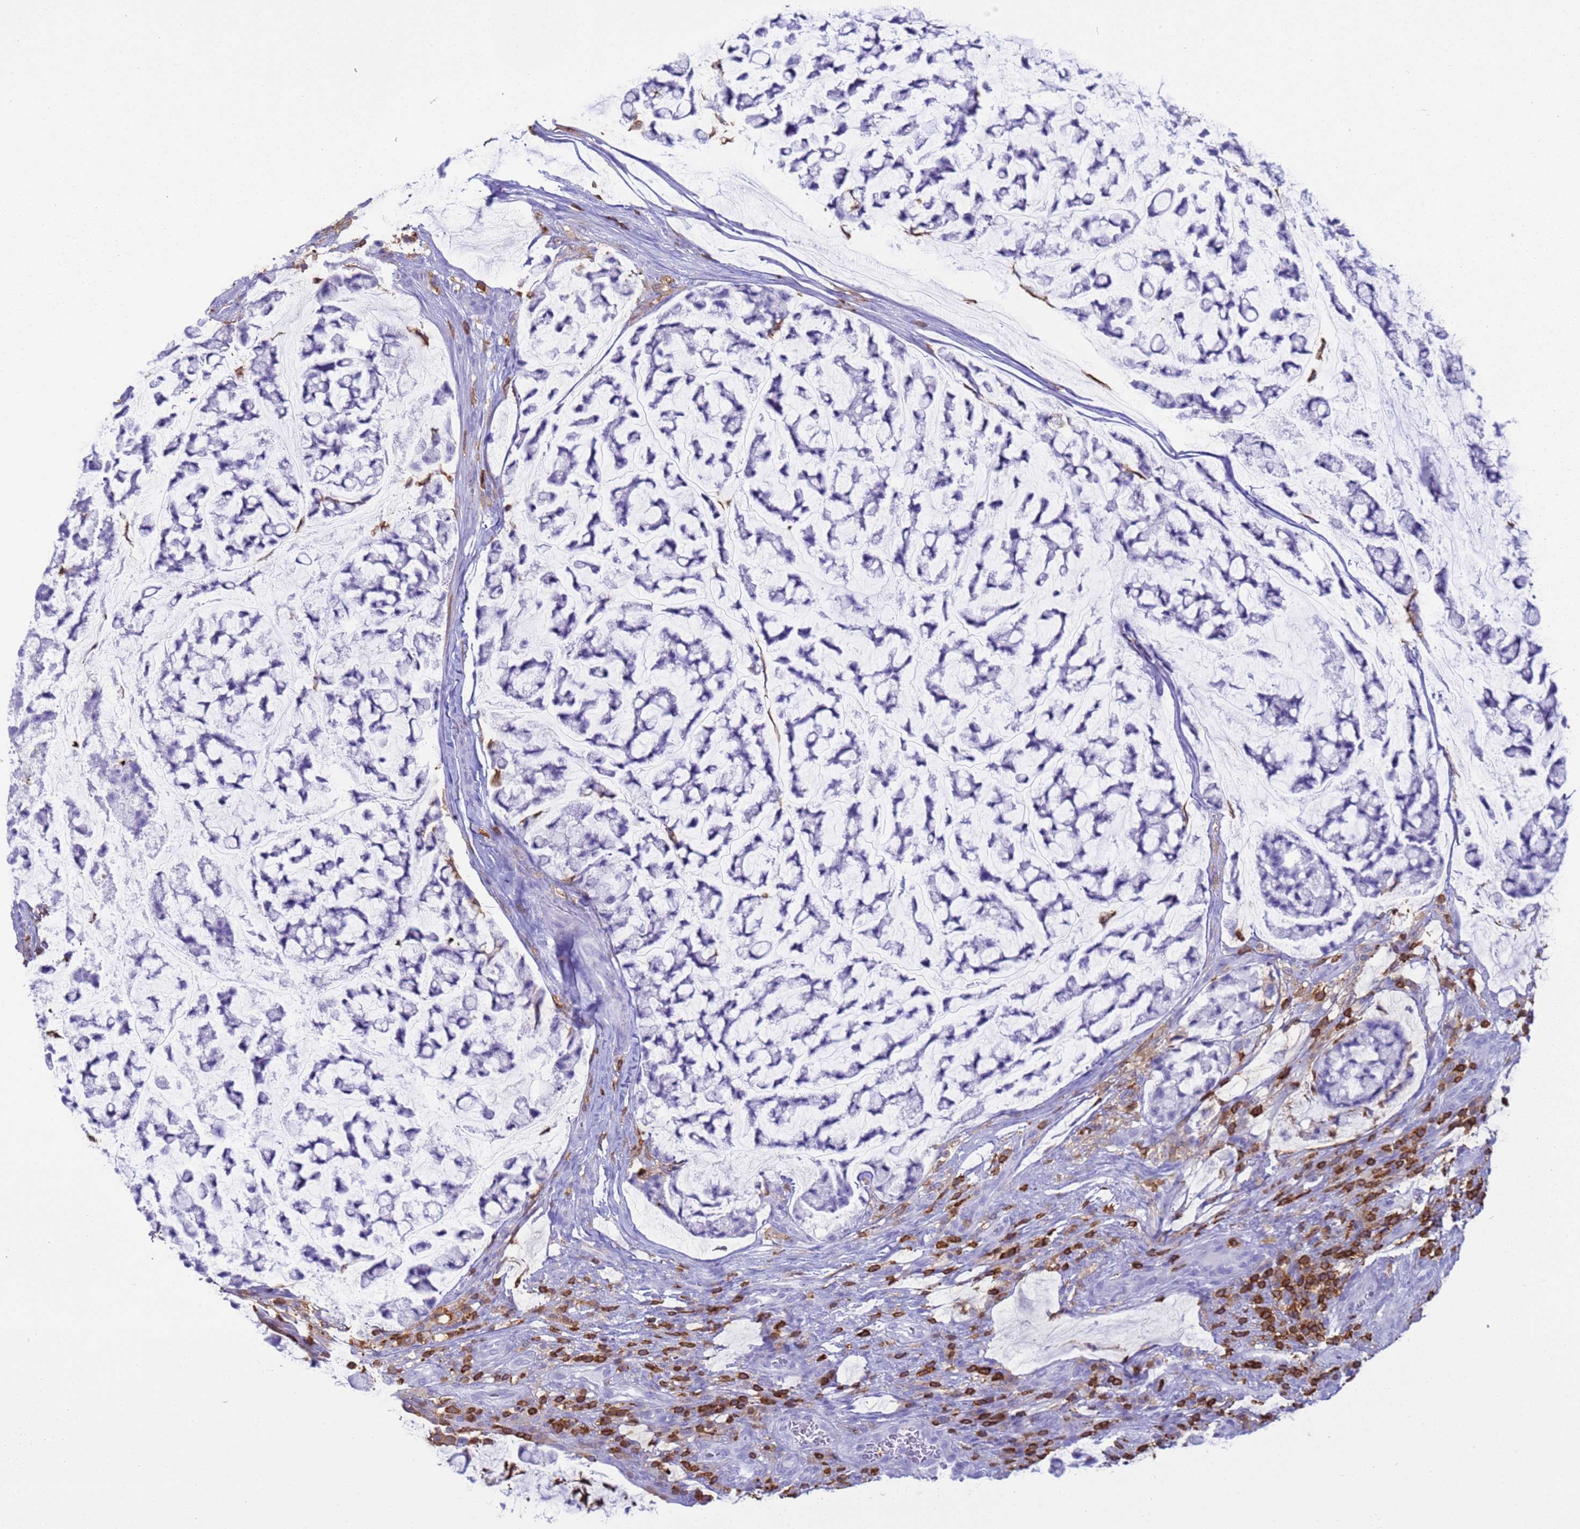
{"staining": {"intensity": "negative", "quantity": "none", "location": "none"}, "tissue": "stomach cancer", "cell_type": "Tumor cells", "image_type": "cancer", "snomed": [{"axis": "morphology", "description": "Adenocarcinoma, NOS"}, {"axis": "topography", "description": "Stomach, lower"}], "caption": "There is no significant staining in tumor cells of stomach cancer (adenocarcinoma).", "gene": "IRF5", "patient": {"sex": "male", "age": 67}}